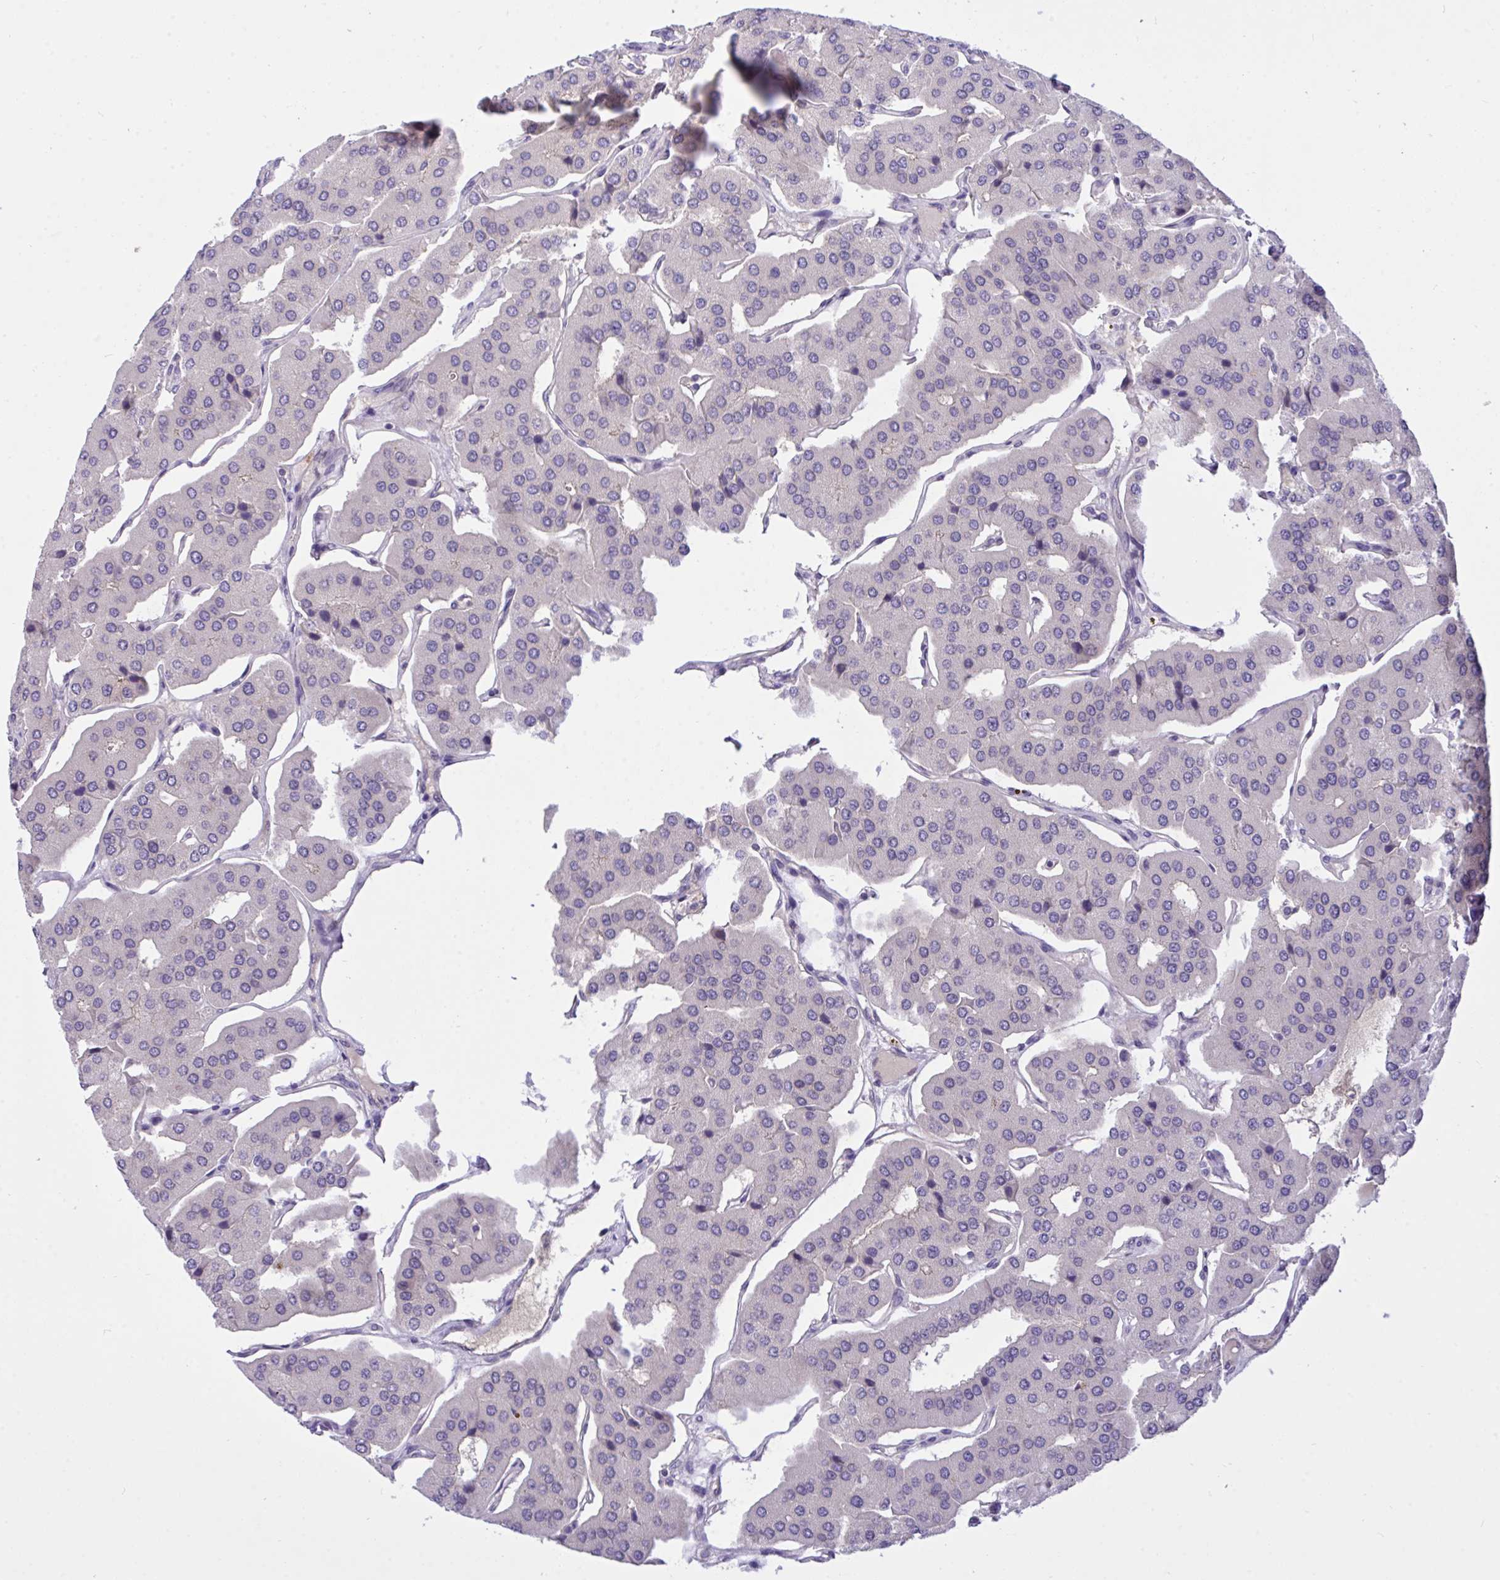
{"staining": {"intensity": "negative", "quantity": "none", "location": "none"}, "tissue": "parathyroid gland", "cell_type": "Glandular cells", "image_type": "normal", "snomed": [{"axis": "morphology", "description": "Normal tissue, NOS"}, {"axis": "morphology", "description": "Adenoma, NOS"}, {"axis": "topography", "description": "Parathyroid gland"}], "caption": "IHC of normal human parathyroid gland exhibits no expression in glandular cells. Nuclei are stained in blue.", "gene": "TLN2", "patient": {"sex": "female", "age": 86}}